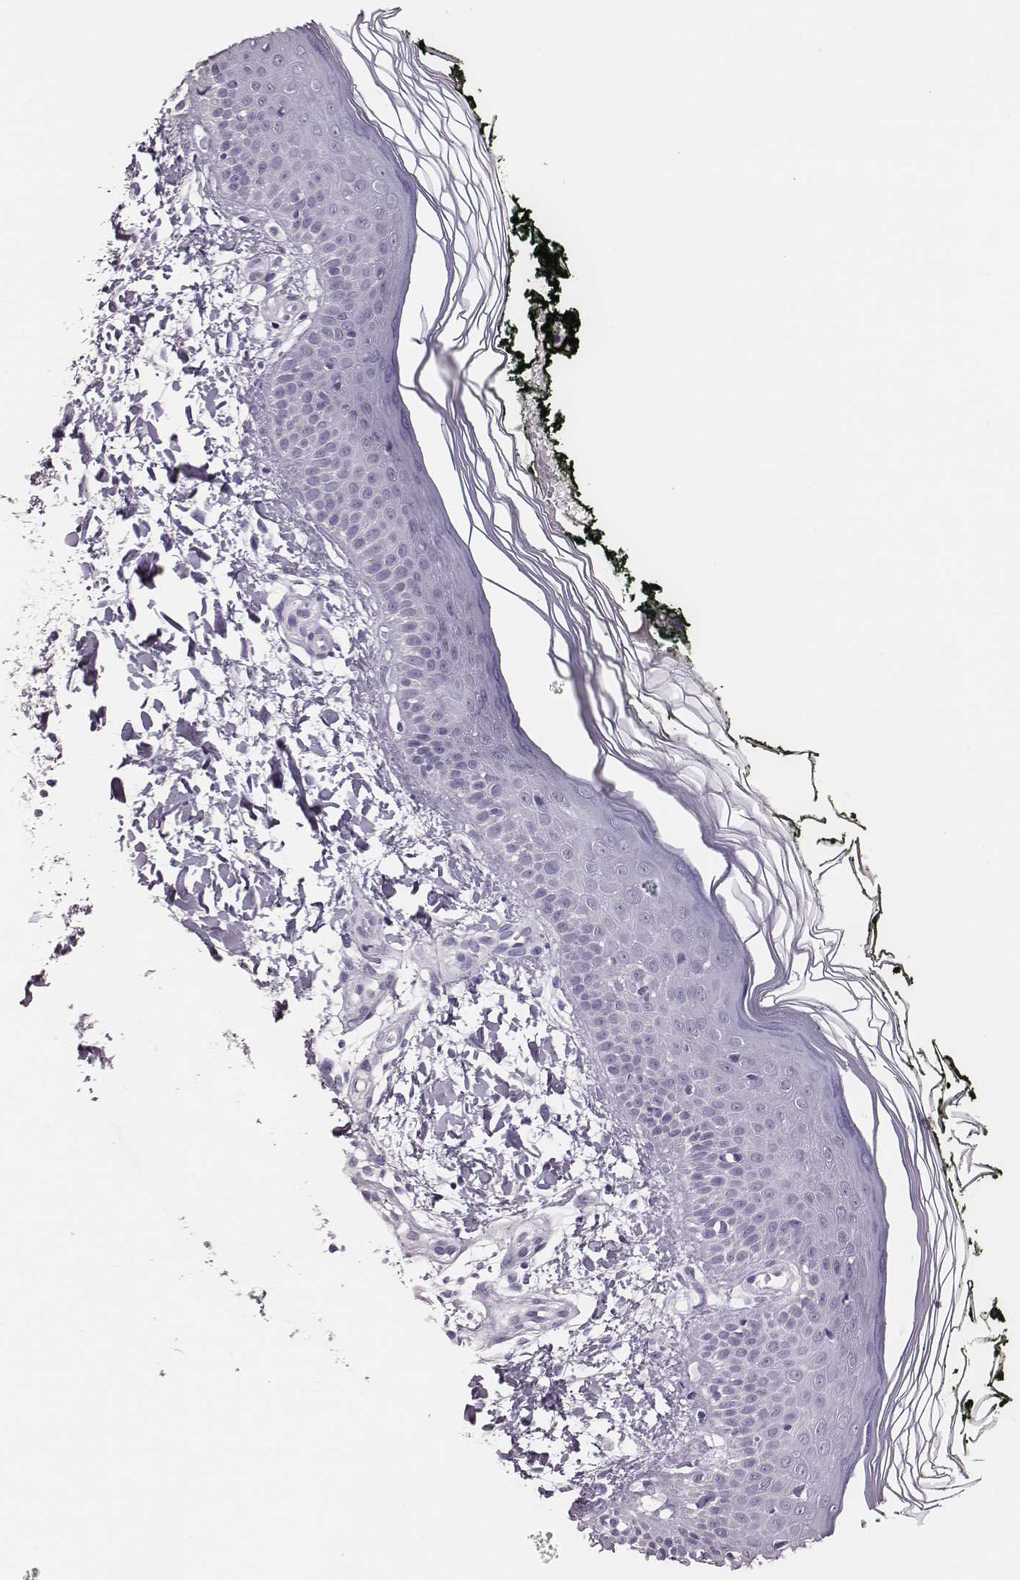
{"staining": {"intensity": "negative", "quantity": "none", "location": "none"}, "tissue": "skin", "cell_type": "Fibroblasts", "image_type": "normal", "snomed": [{"axis": "morphology", "description": "Normal tissue, NOS"}, {"axis": "topography", "description": "Skin"}], "caption": "There is no significant expression in fibroblasts of skin. (DAB (3,3'-diaminobenzidine) immunohistochemistry visualized using brightfield microscopy, high magnification).", "gene": "H1", "patient": {"sex": "female", "age": 62}}